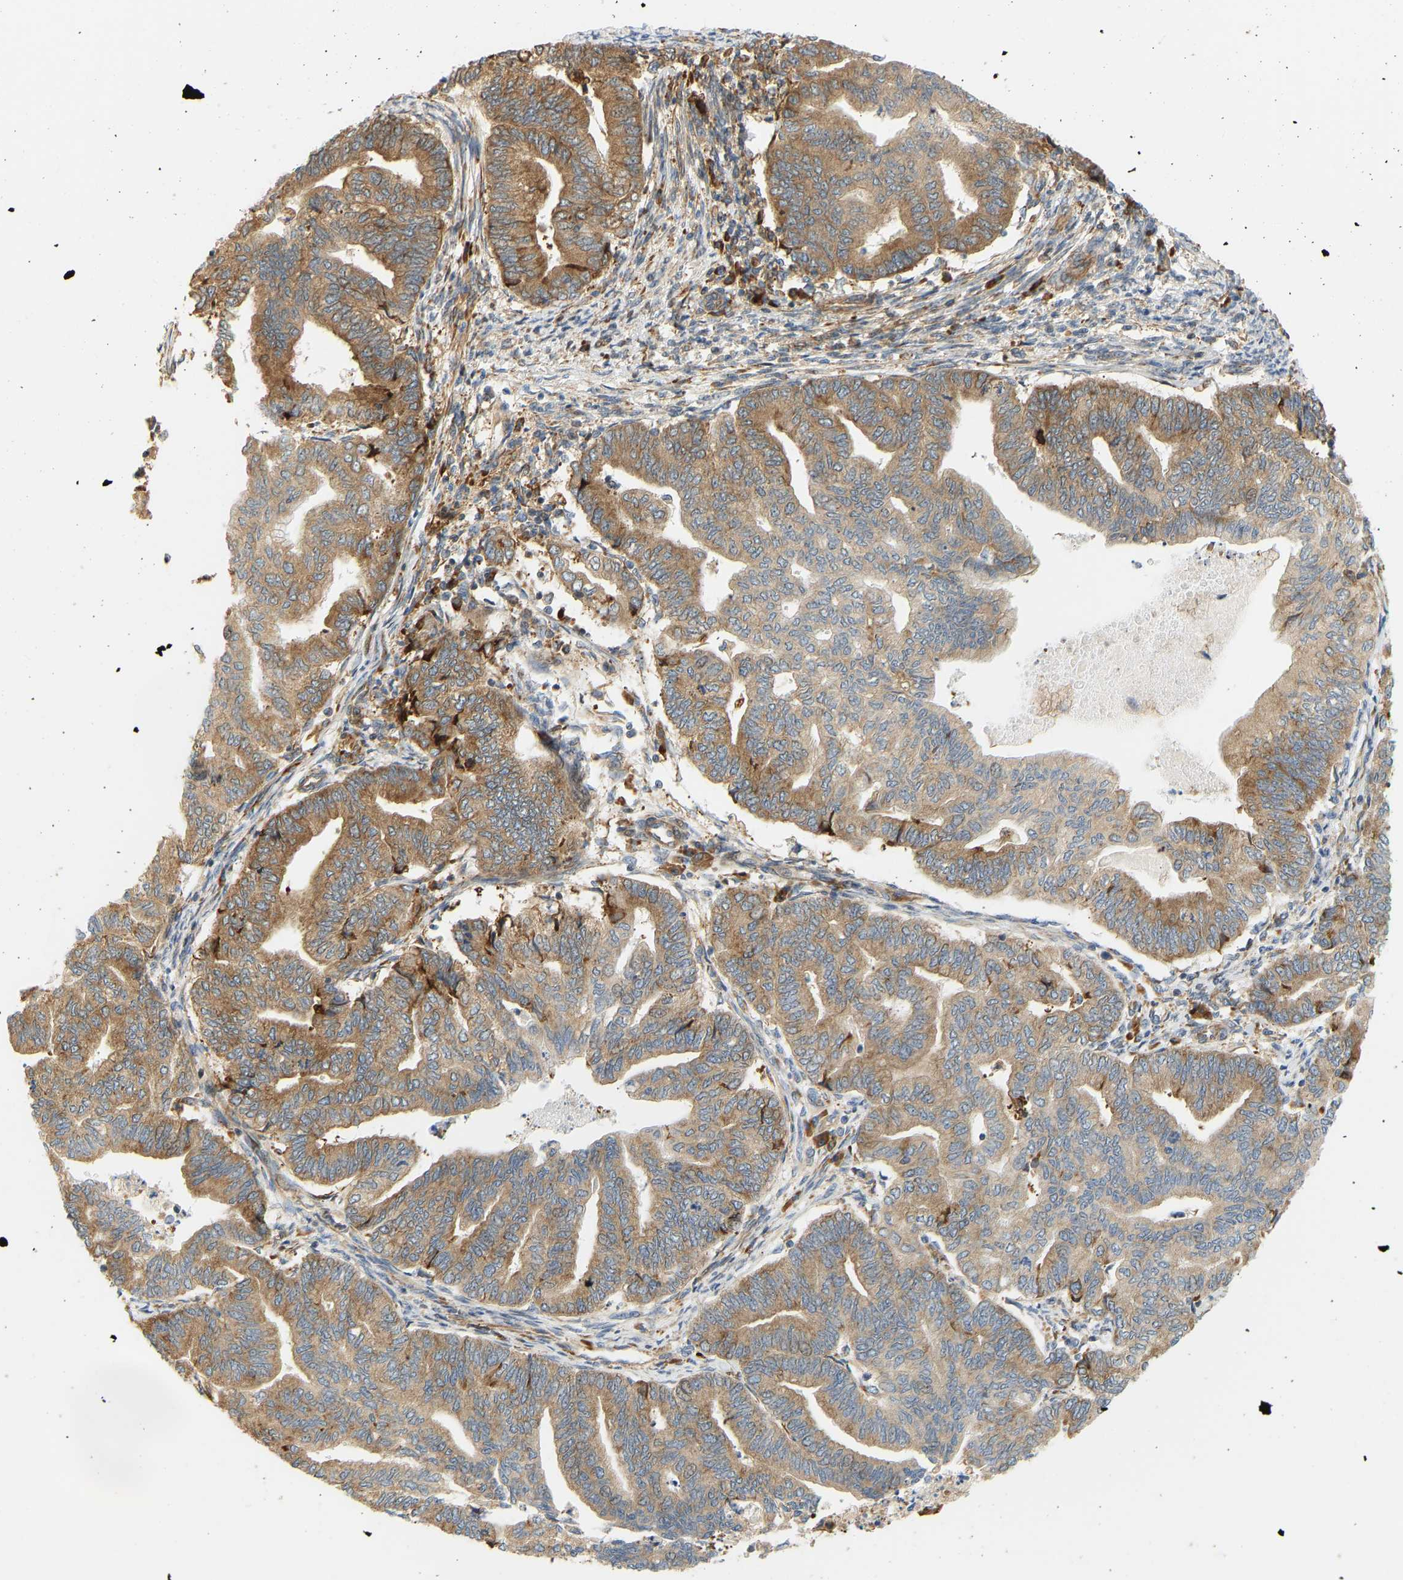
{"staining": {"intensity": "moderate", "quantity": ">75%", "location": "cytoplasmic/membranous"}, "tissue": "endometrial cancer", "cell_type": "Tumor cells", "image_type": "cancer", "snomed": [{"axis": "morphology", "description": "Adenocarcinoma, NOS"}, {"axis": "topography", "description": "Endometrium"}], "caption": "Adenocarcinoma (endometrial) stained with immunohistochemistry (IHC) shows moderate cytoplasmic/membranous staining in approximately >75% of tumor cells.", "gene": "RPS14", "patient": {"sex": "female", "age": 79}}